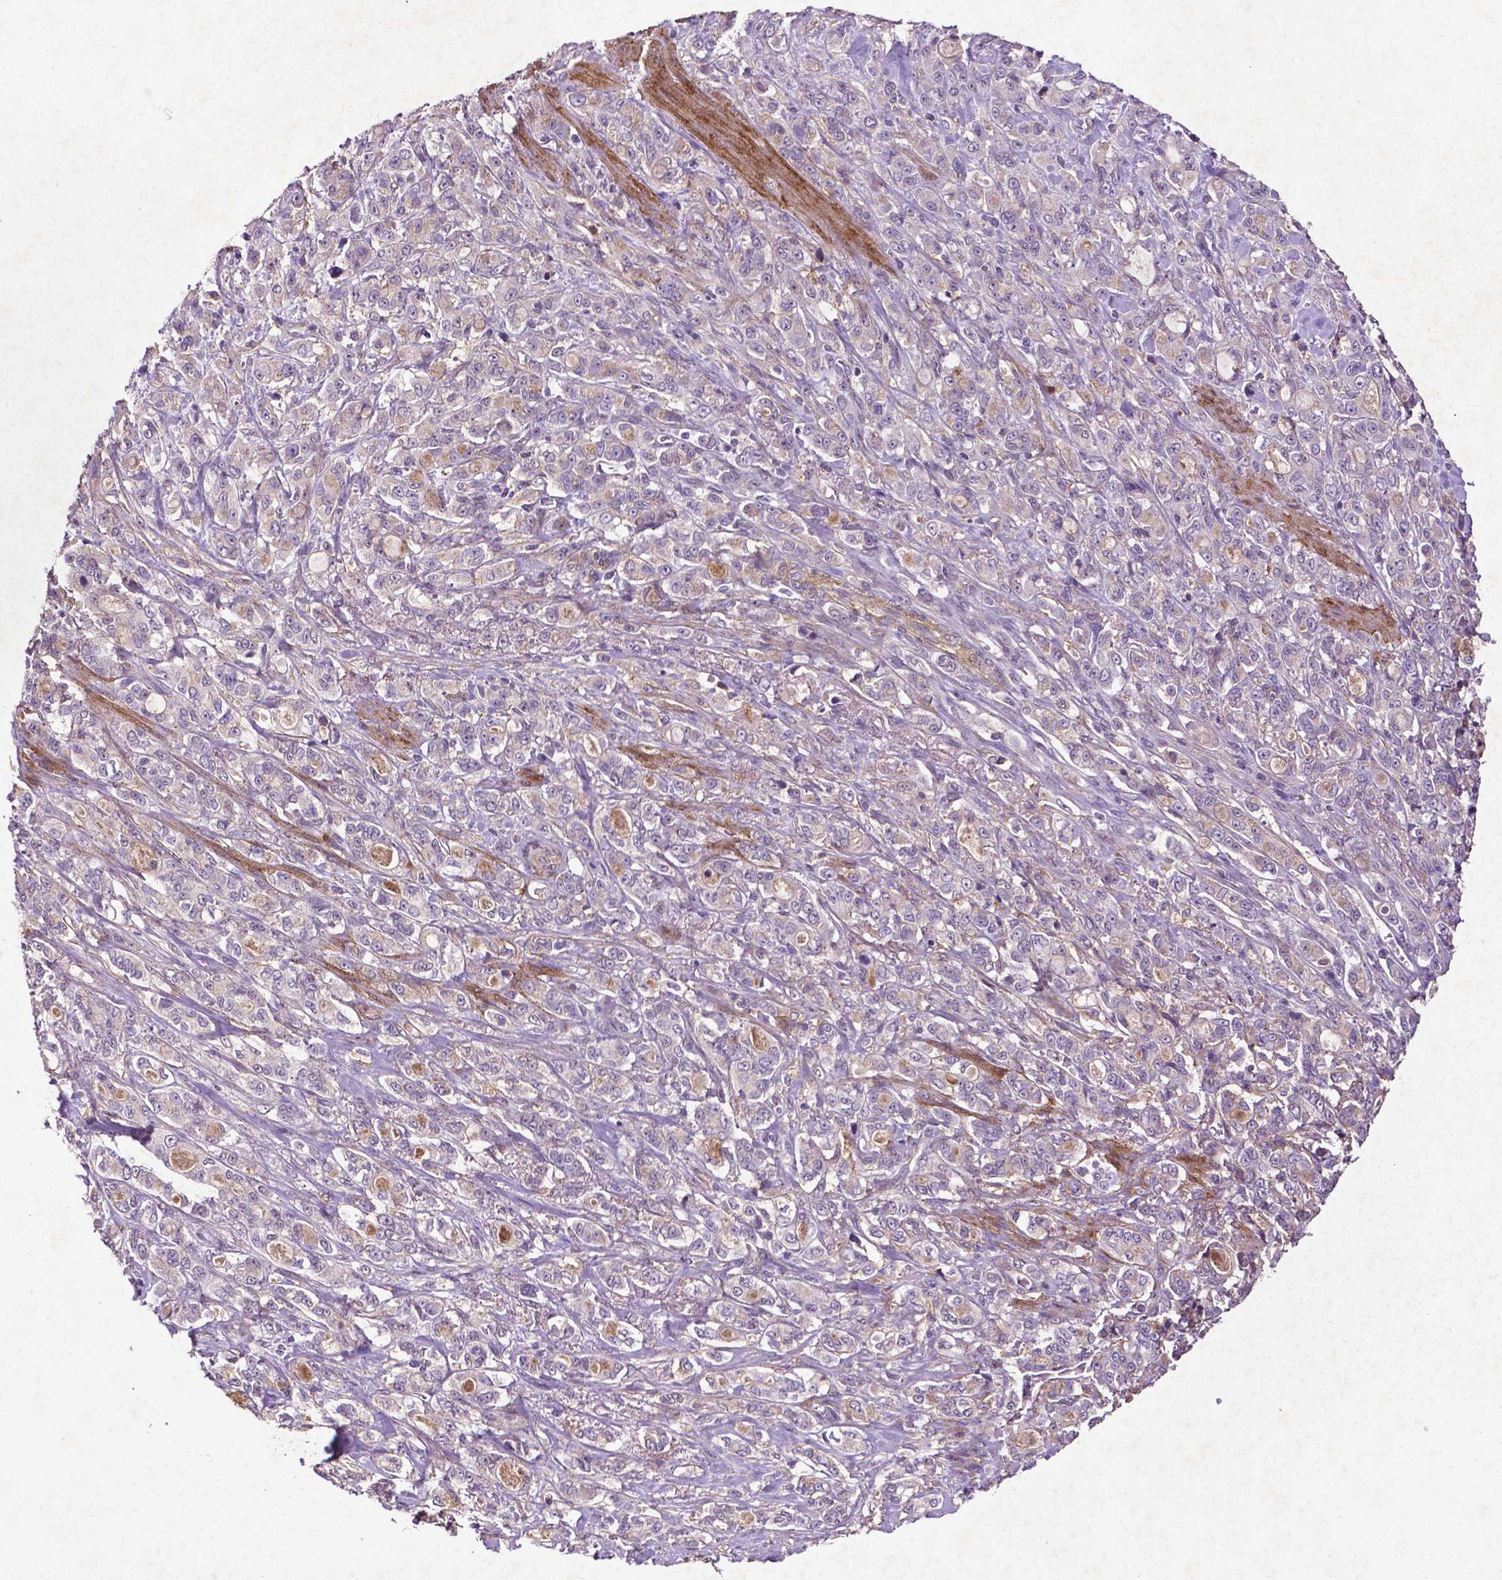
{"staining": {"intensity": "negative", "quantity": "none", "location": "none"}, "tissue": "stomach cancer", "cell_type": "Tumor cells", "image_type": "cancer", "snomed": [{"axis": "morphology", "description": "Adenocarcinoma, NOS"}, {"axis": "topography", "description": "Stomach"}], "caption": "Immunohistochemical staining of adenocarcinoma (stomach) displays no significant staining in tumor cells. (Immunohistochemistry, brightfield microscopy, high magnification).", "gene": "RRAS", "patient": {"sex": "male", "age": 63}}